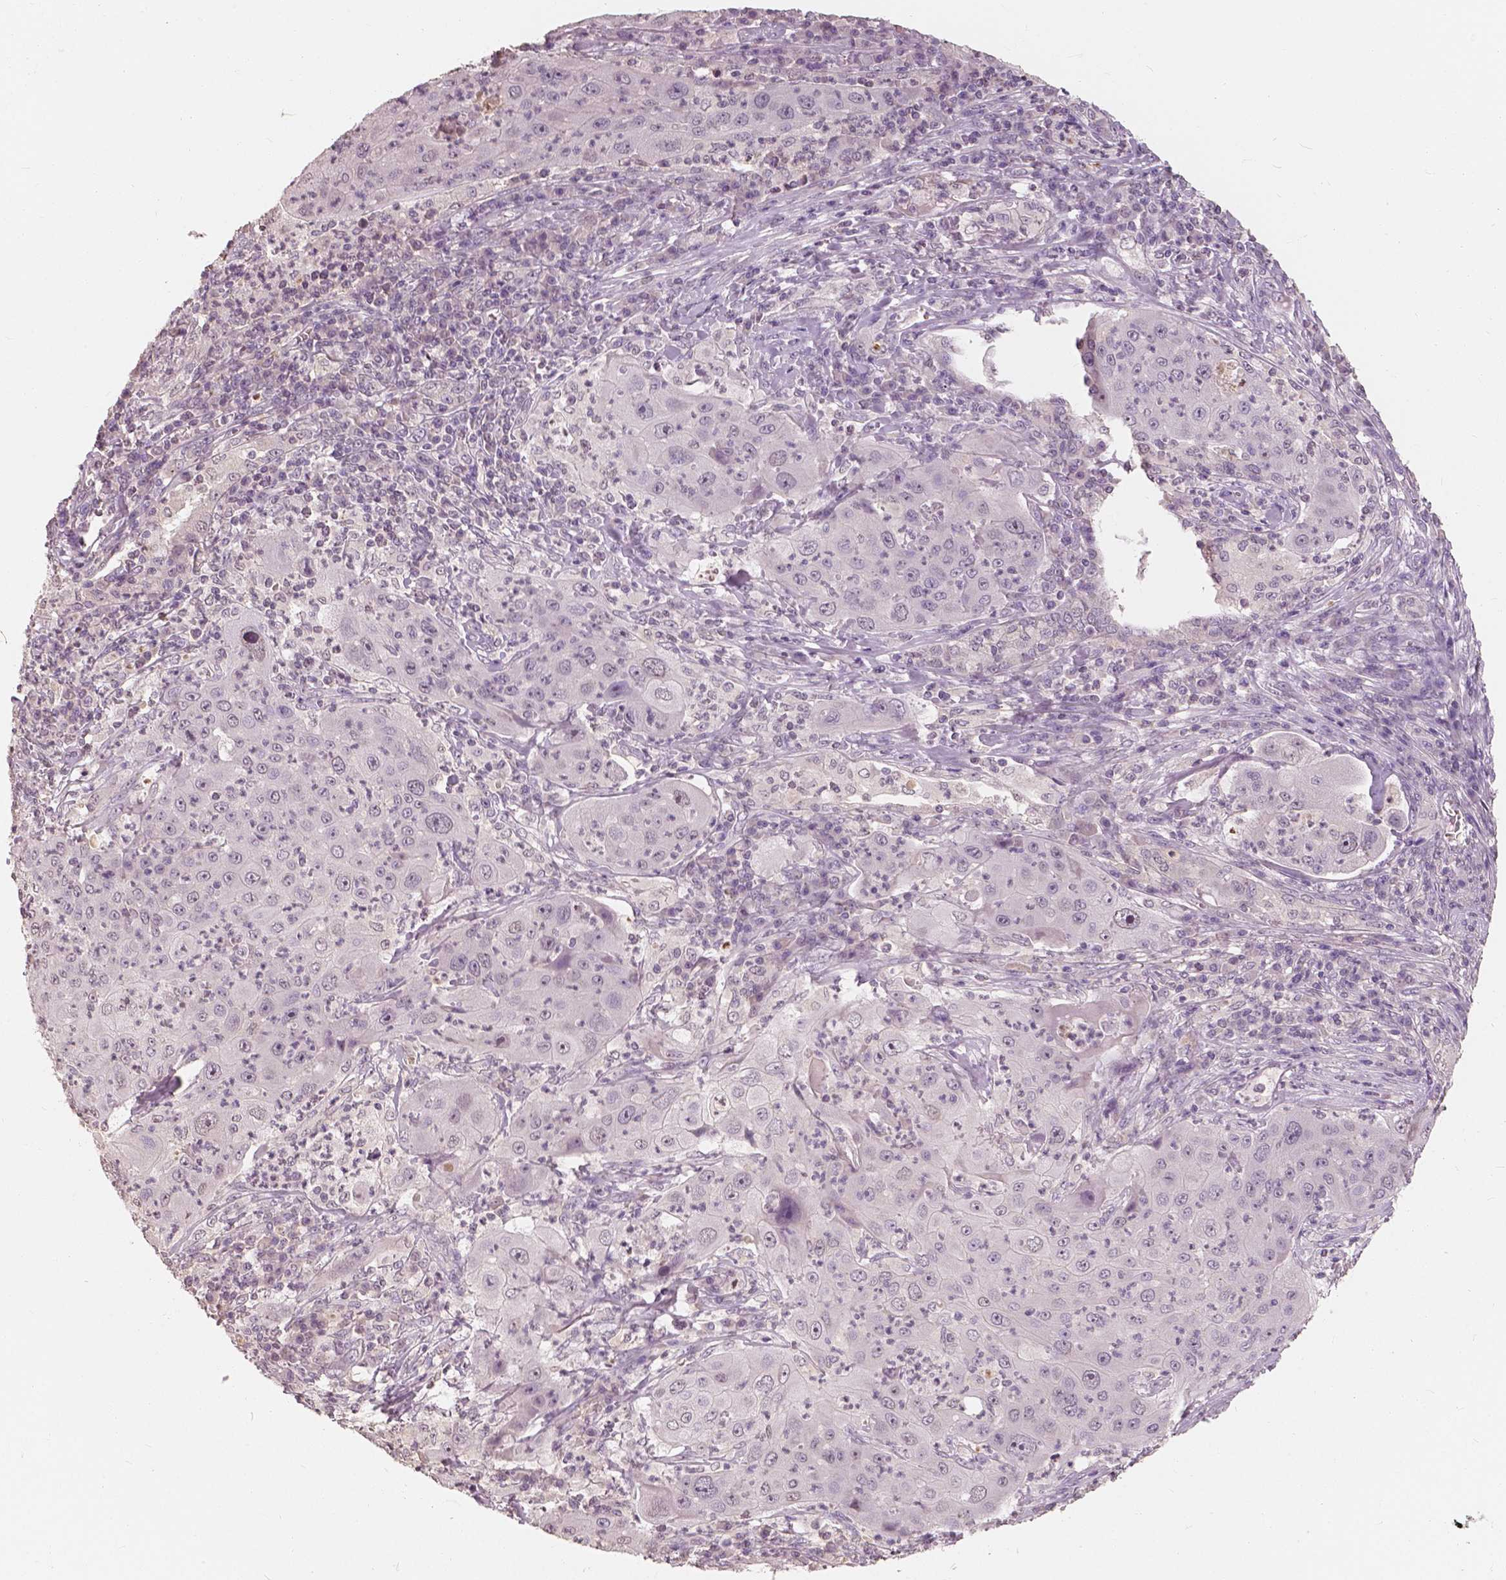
{"staining": {"intensity": "weak", "quantity": "<25%", "location": "nuclear"}, "tissue": "lung cancer", "cell_type": "Tumor cells", "image_type": "cancer", "snomed": [{"axis": "morphology", "description": "Squamous cell carcinoma, NOS"}, {"axis": "topography", "description": "Lung"}], "caption": "Tumor cells are negative for protein expression in human lung cancer (squamous cell carcinoma). (DAB immunohistochemistry (IHC) visualized using brightfield microscopy, high magnification).", "gene": "SAT2", "patient": {"sex": "female", "age": 59}}